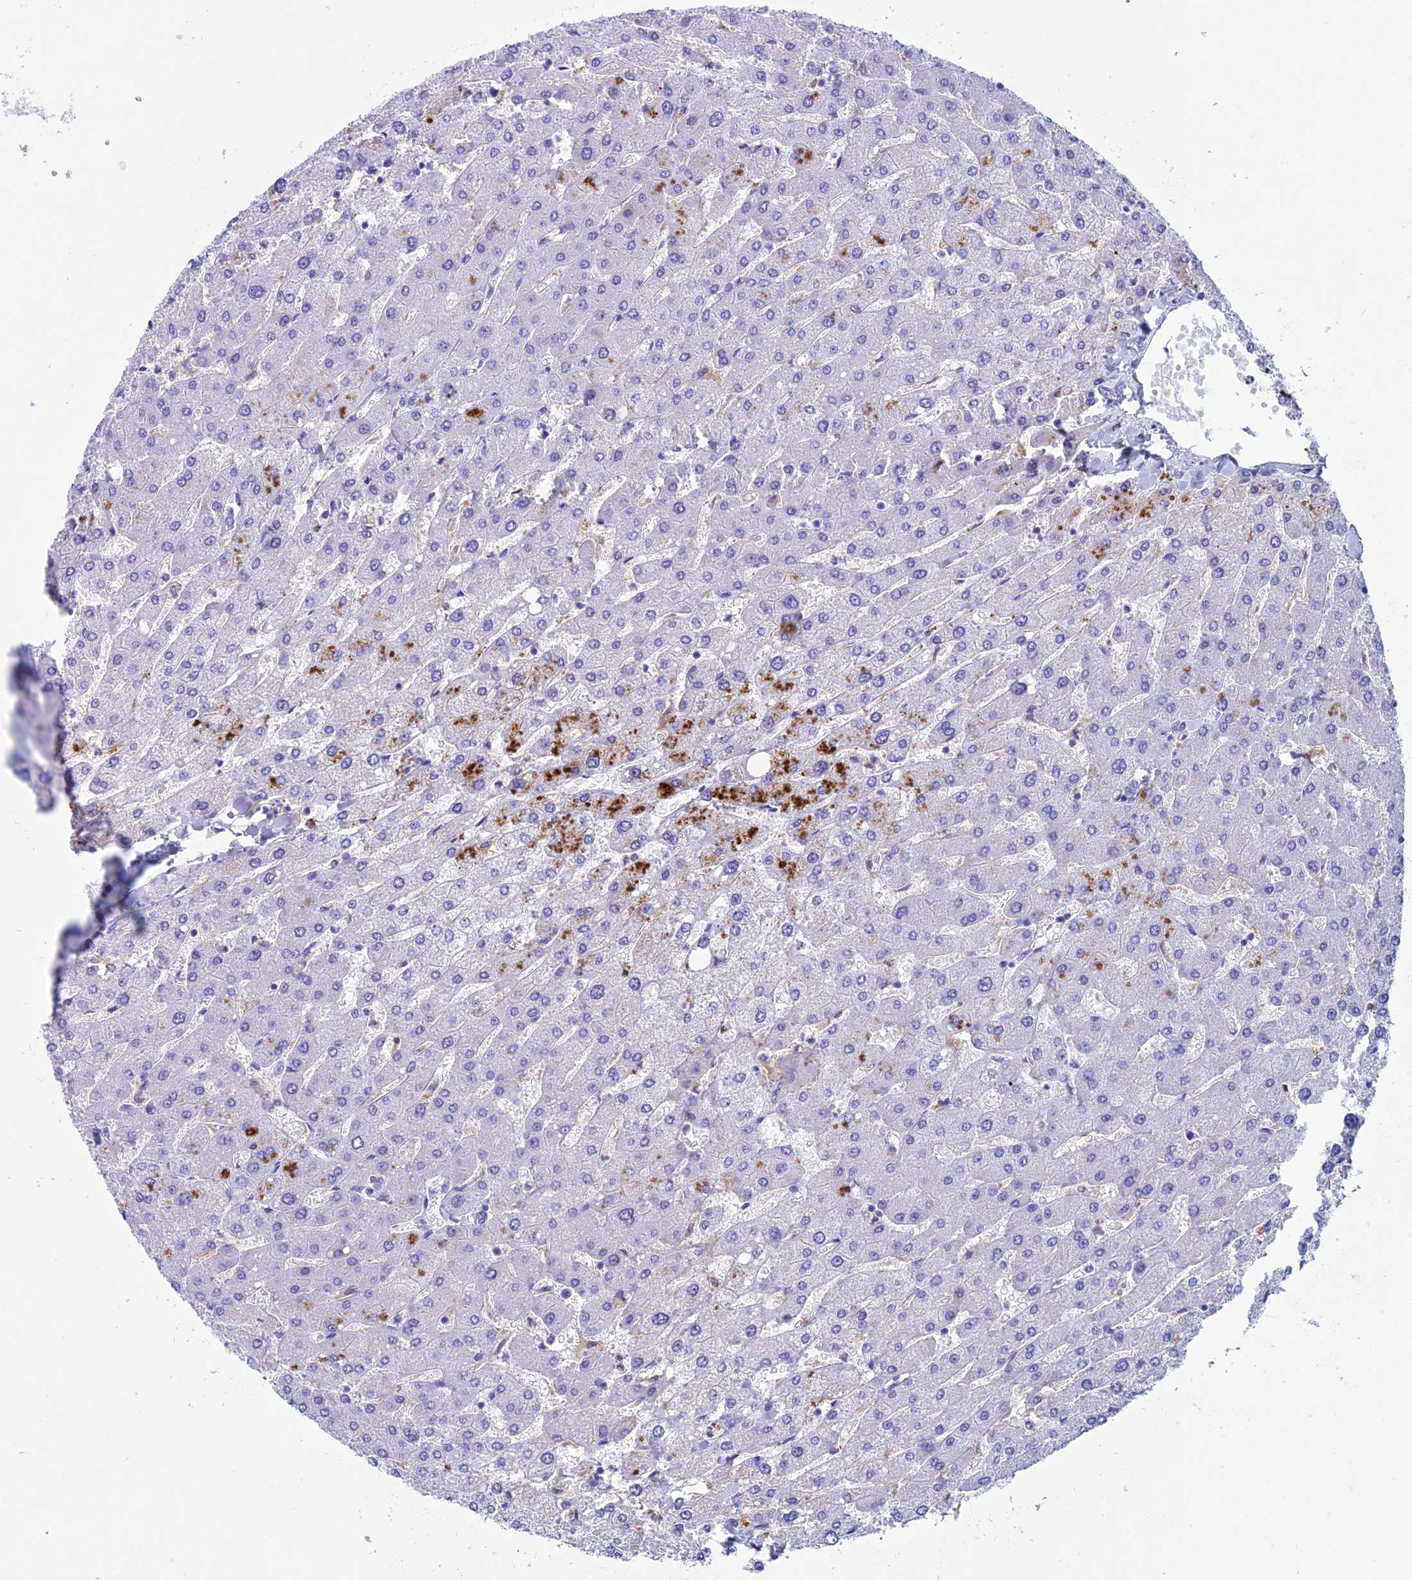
{"staining": {"intensity": "negative", "quantity": "none", "location": "none"}, "tissue": "liver", "cell_type": "Cholangiocytes", "image_type": "normal", "snomed": [{"axis": "morphology", "description": "Normal tissue, NOS"}, {"axis": "topography", "description": "Liver"}], "caption": "This is an immunohistochemistry (IHC) photomicrograph of normal liver. There is no expression in cholangiocytes.", "gene": "IGSF6", "patient": {"sex": "male", "age": 55}}